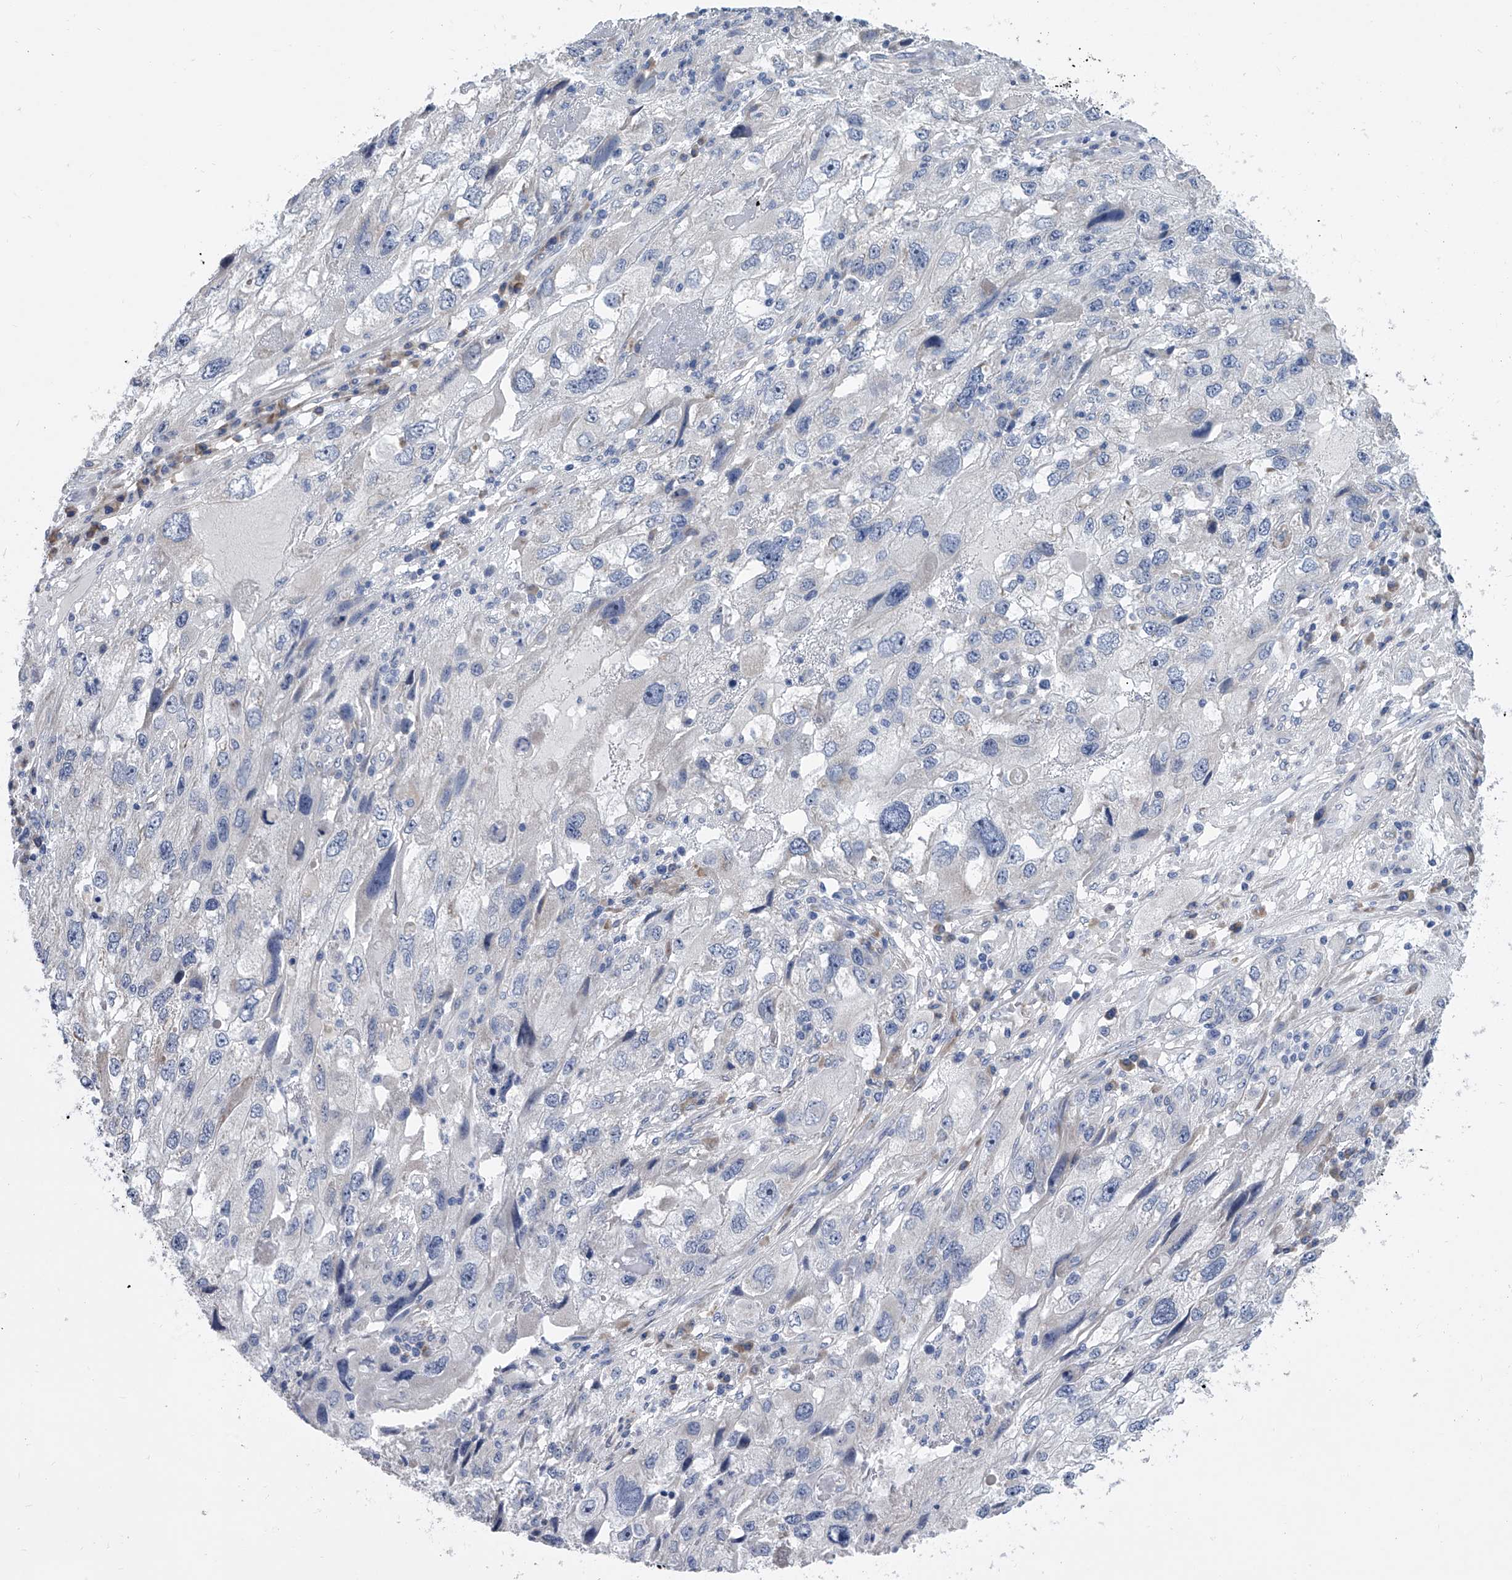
{"staining": {"intensity": "negative", "quantity": "none", "location": "none"}, "tissue": "endometrial cancer", "cell_type": "Tumor cells", "image_type": "cancer", "snomed": [{"axis": "morphology", "description": "Adenocarcinoma, NOS"}, {"axis": "topography", "description": "Endometrium"}], "caption": "An immunohistochemistry micrograph of adenocarcinoma (endometrial) is shown. There is no staining in tumor cells of adenocarcinoma (endometrial). (Brightfield microscopy of DAB (3,3'-diaminobenzidine) IHC at high magnification).", "gene": "ALG14", "patient": {"sex": "female", "age": 49}}